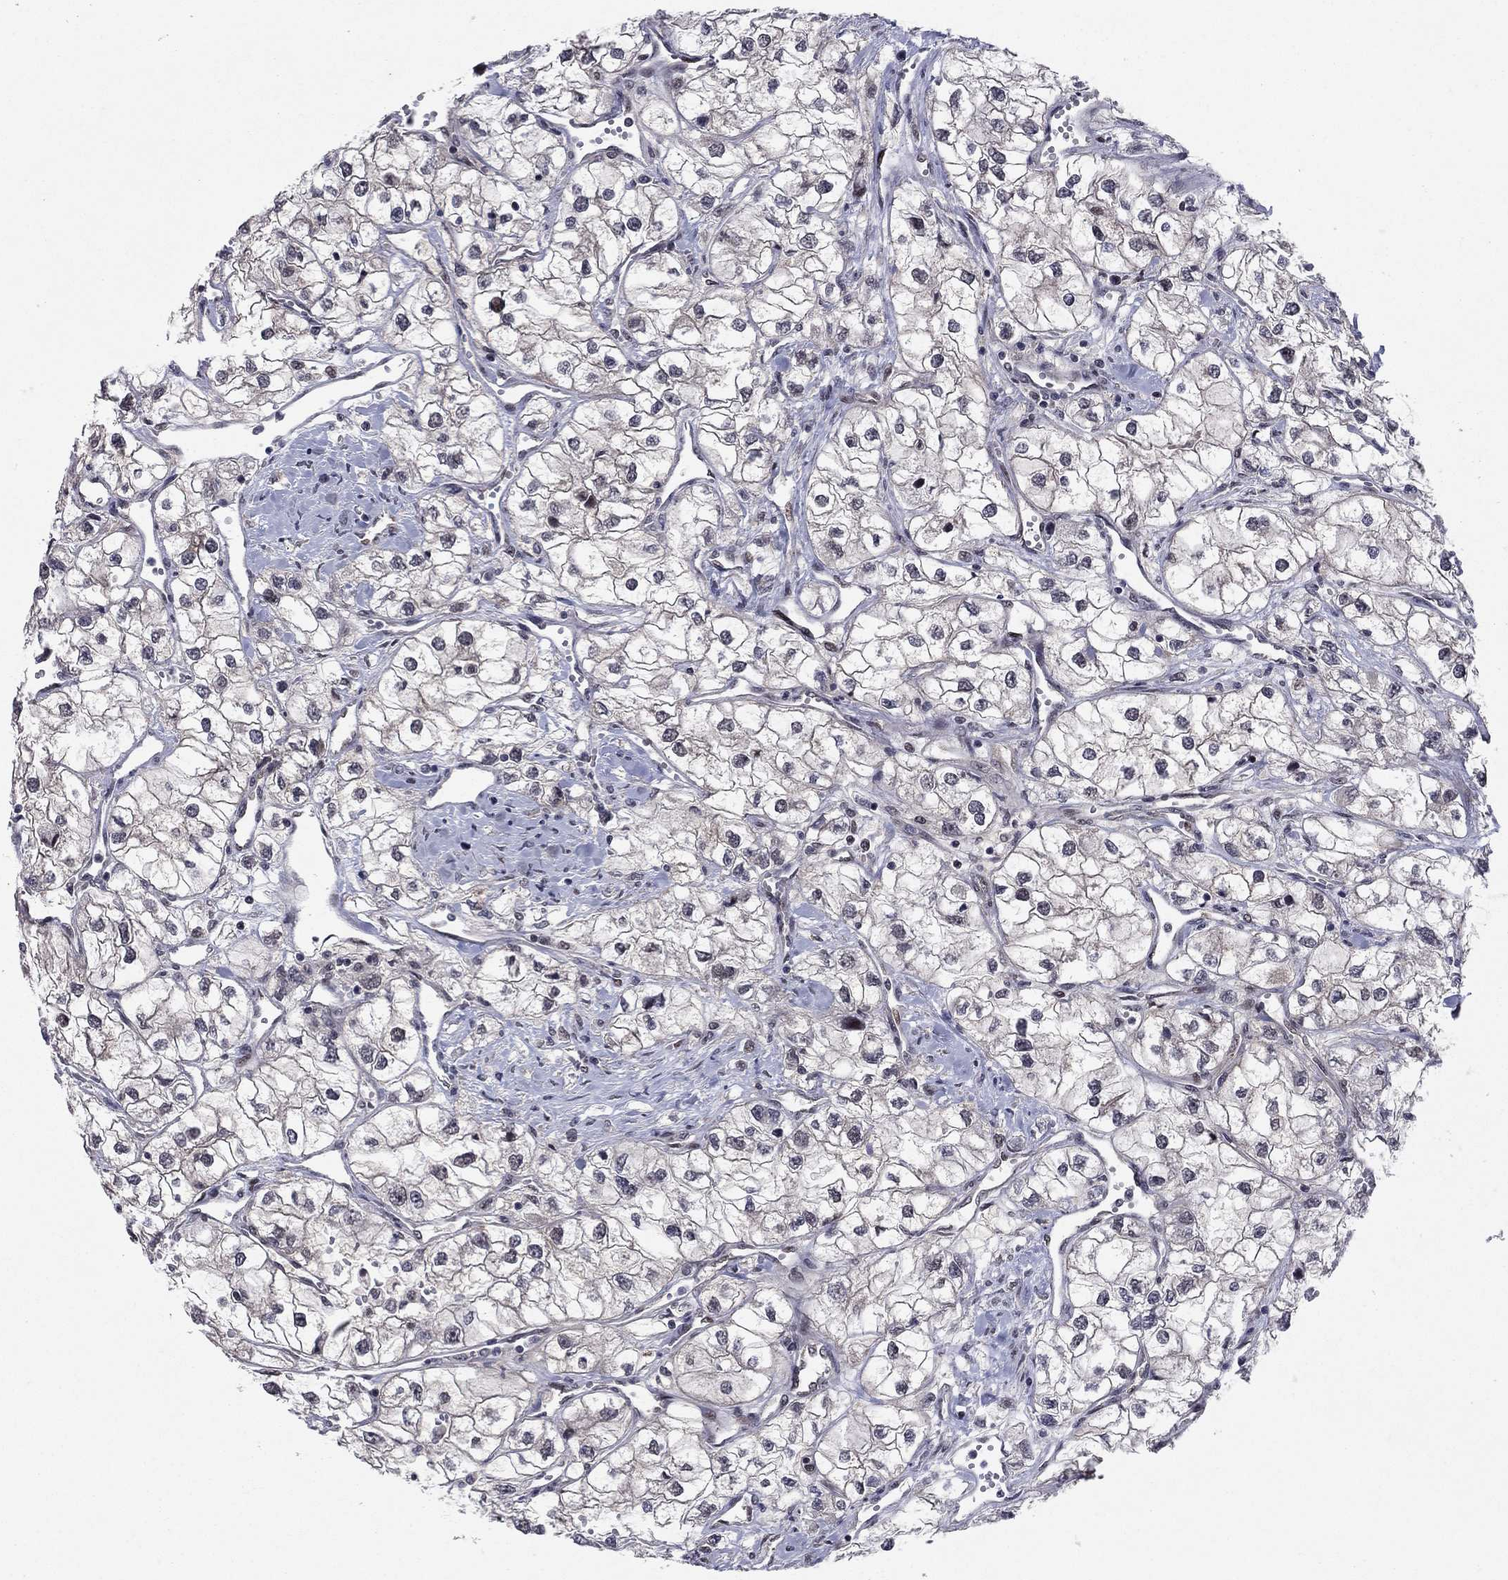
{"staining": {"intensity": "negative", "quantity": "none", "location": "none"}, "tissue": "renal cancer", "cell_type": "Tumor cells", "image_type": "cancer", "snomed": [{"axis": "morphology", "description": "Adenocarcinoma, NOS"}, {"axis": "topography", "description": "Kidney"}], "caption": "Photomicrograph shows no significant protein expression in tumor cells of adenocarcinoma (renal).", "gene": "PSMC1", "patient": {"sex": "male", "age": 59}}